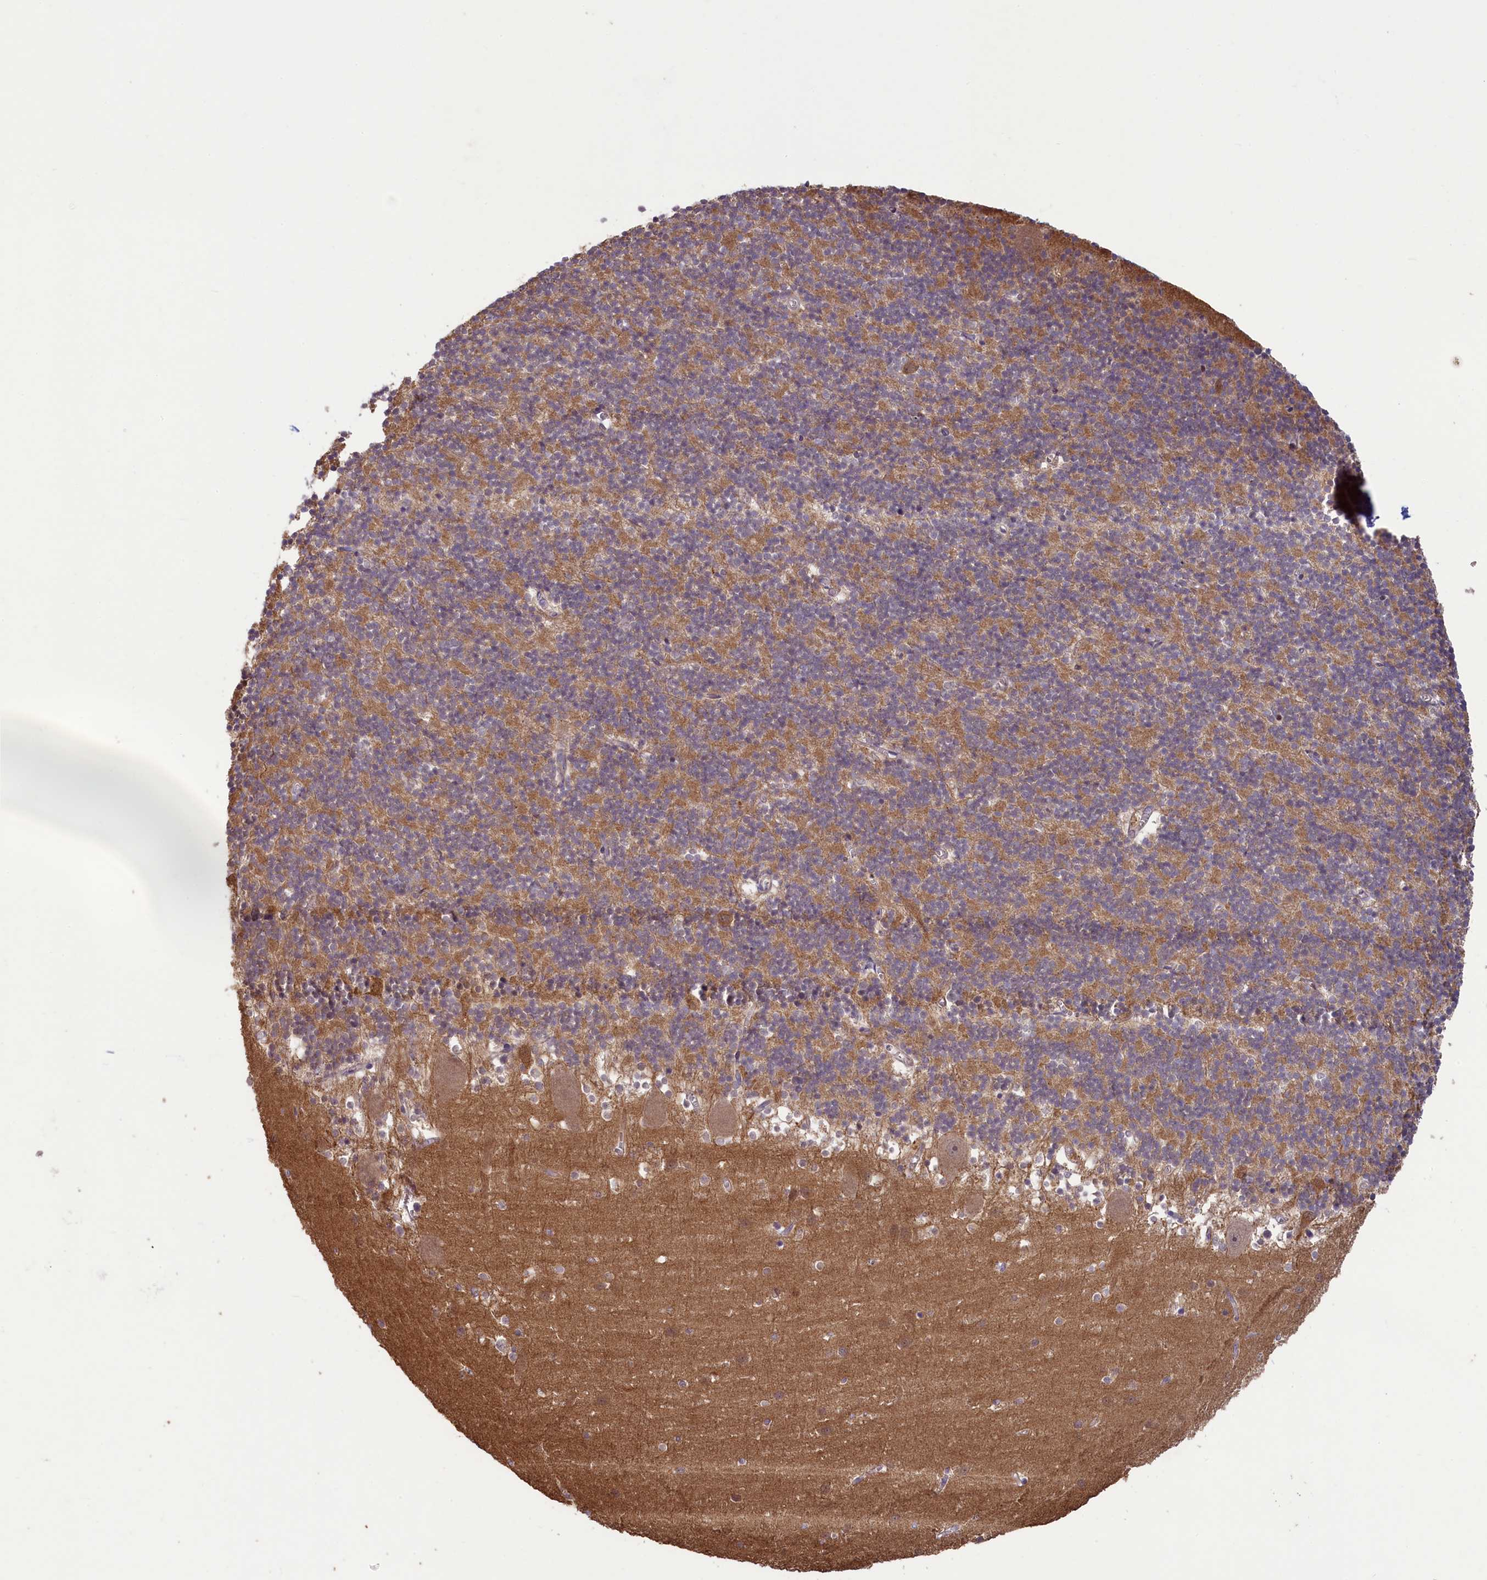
{"staining": {"intensity": "moderate", "quantity": ">75%", "location": "cytoplasmic/membranous"}, "tissue": "cerebellum", "cell_type": "Cells in granular layer", "image_type": "normal", "snomed": [{"axis": "morphology", "description": "Normal tissue, NOS"}, {"axis": "topography", "description": "Cerebellum"}], "caption": "High-magnification brightfield microscopy of unremarkable cerebellum stained with DAB (3,3'-diaminobenzidine) (brown) and counterstained with hematoxylin (blue). cells in granular layer exhibit moderate cytoplasmic/membranous expression is seen in approximately>75% of cells. Using DAB (3,3'-diaminobenzidine) (brown) and hematoxylin (blue) stains, captured at high magnification using brightfield microscopy.", "gene": "CIAO2B", "patient": {"sex": "male", "age": 54}}